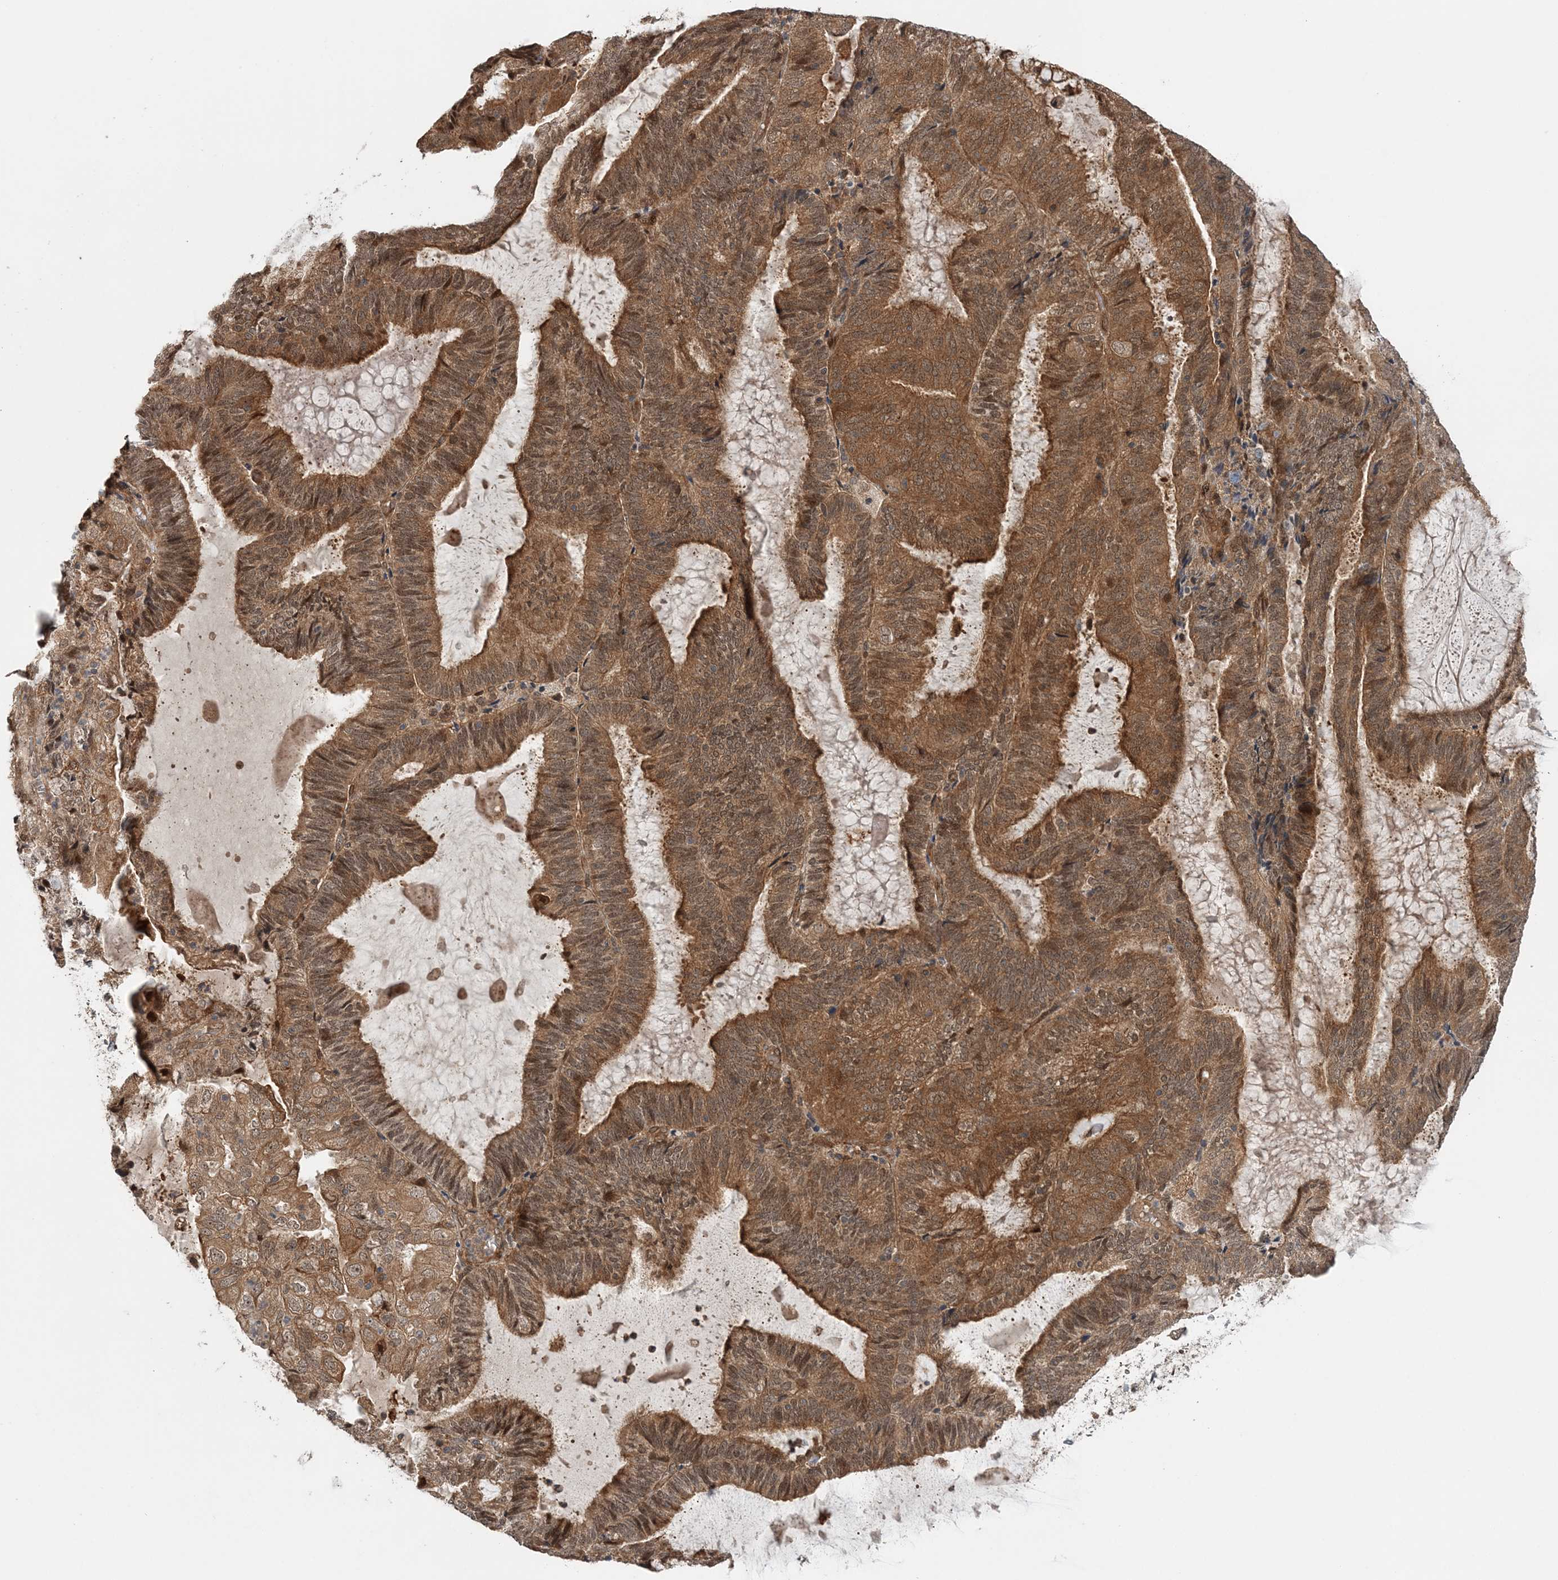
{"staining": {"intensity": "moderate", "quantity": ">75%", "location": "cytoplasmic/membranous,nuclear"}, "tissue": "endometrial cancer", "cell_type": "Tumor cells", "image_type": "cancer", "snomed": [{"axis": "morphology", "description": "Adenocarcinoma, NOS"}, {"axis": "topography", "description": "Endometrium"}], "caption": "A medium amount of moderate cytoplasmic/membranous and nuclear positivity is seen in approximately >75% of tumor cells in endometrial adenocarcinoma tissue. (Stains: DAB (3,3'-diaminobenzidine) in brown, nuclei in blue, Microscopy: brightfield microscopy at high magnification).", "gene": "UBTD2", "patient": {"sex": "female", "age": 81}}